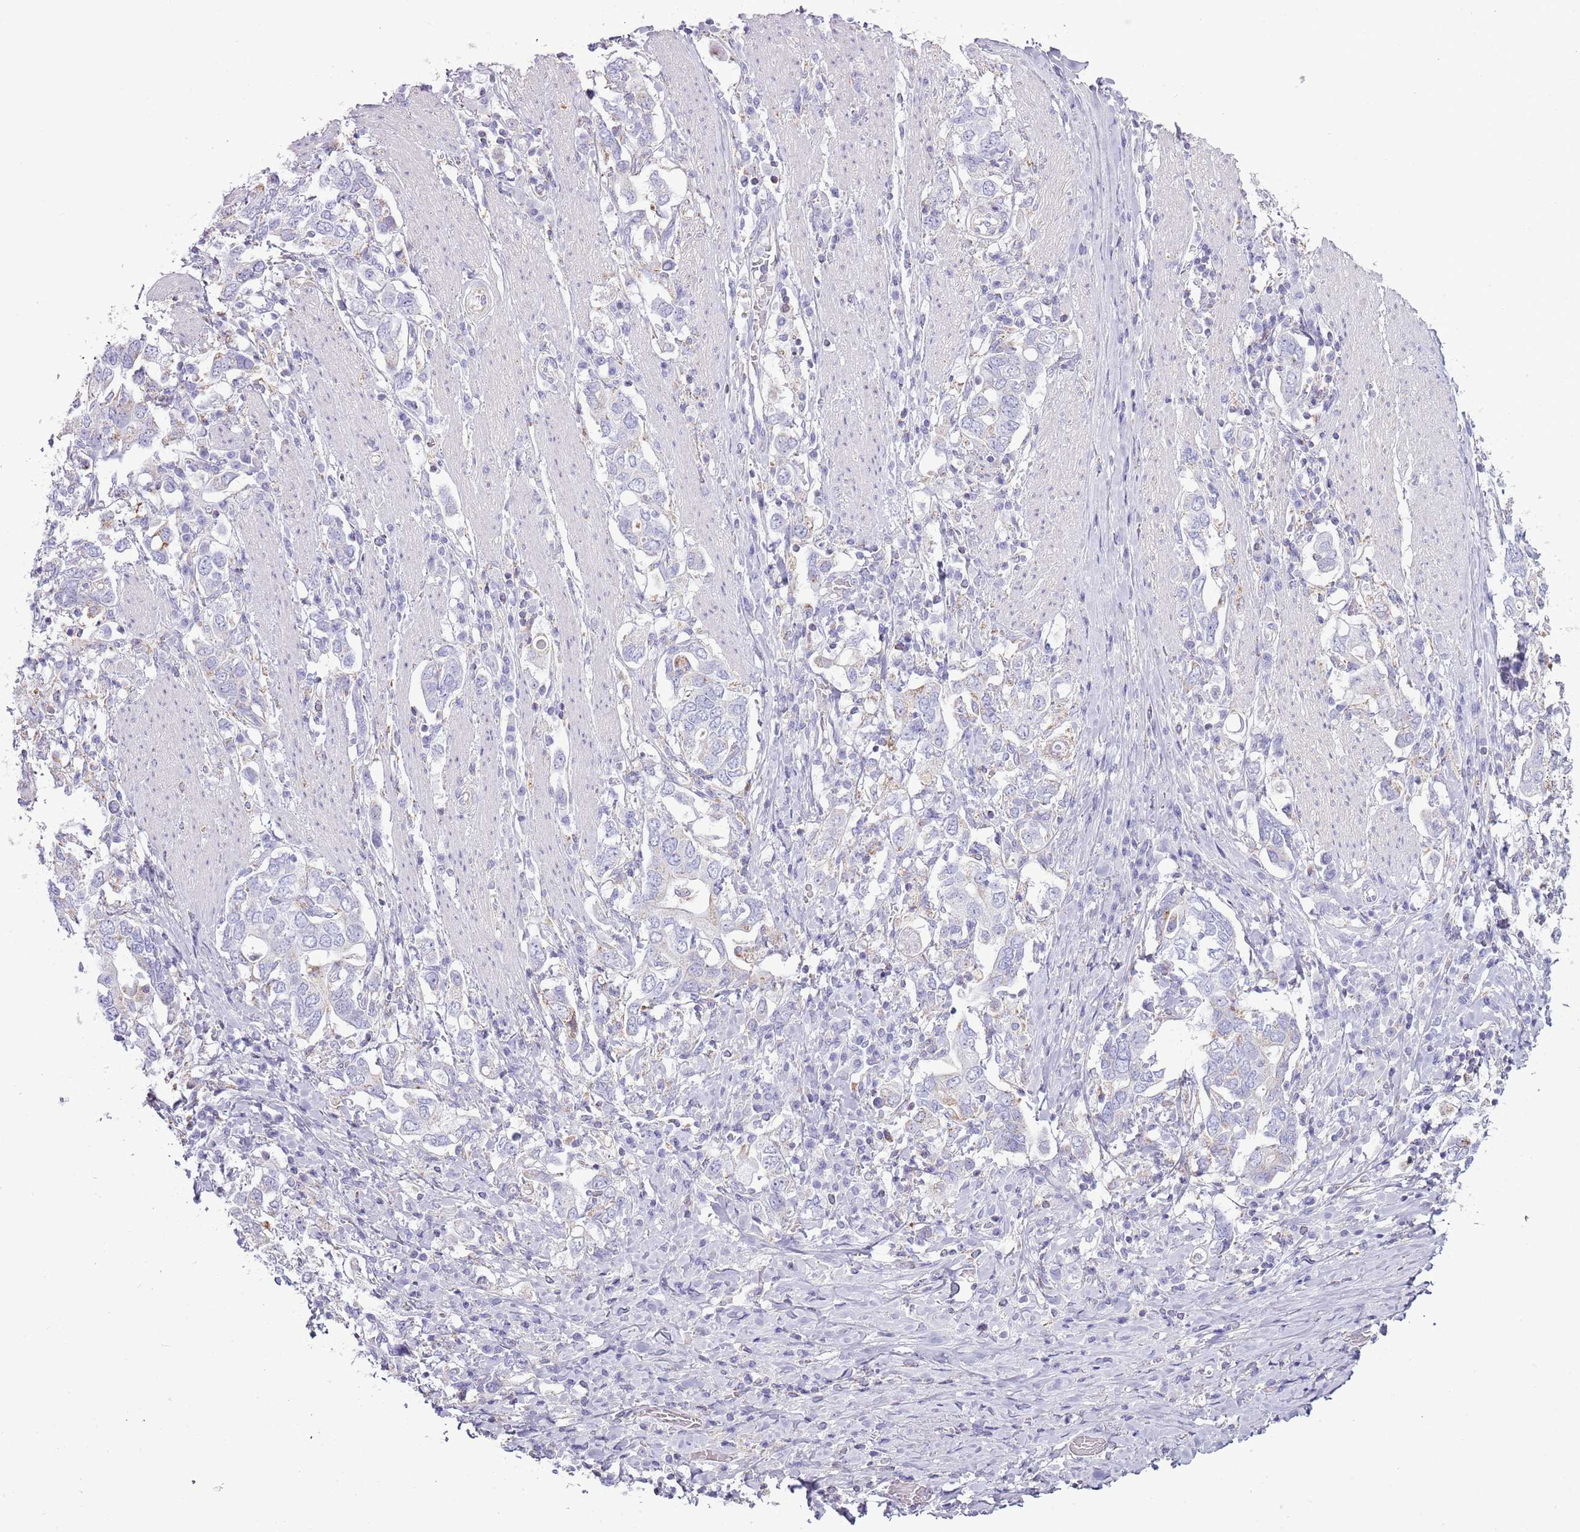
{"staining": {"intensity": "negative", "quantity": "none", "location": "none"}, "tissue": "stomach cancer", "cell_type": "Tumor cells", "image_type": "cancer", "snomed": [{"axis": "morphology", "description": "Adenocarcinoma, NOS"}, {"axis": "topography", "description": "Stomach, upper"}, {"axis": "topography", "description": "Stomach"}], "caption": "Stomach adenocarcinoma was stained to show a protein in brown. There is no significant staining in tumor cells. (DAB immunohistochemistry visualized using brightfield microscopy, high magnification).", "gene": "SLC23A1", "patient": {"sex": "male", "age": 62}}